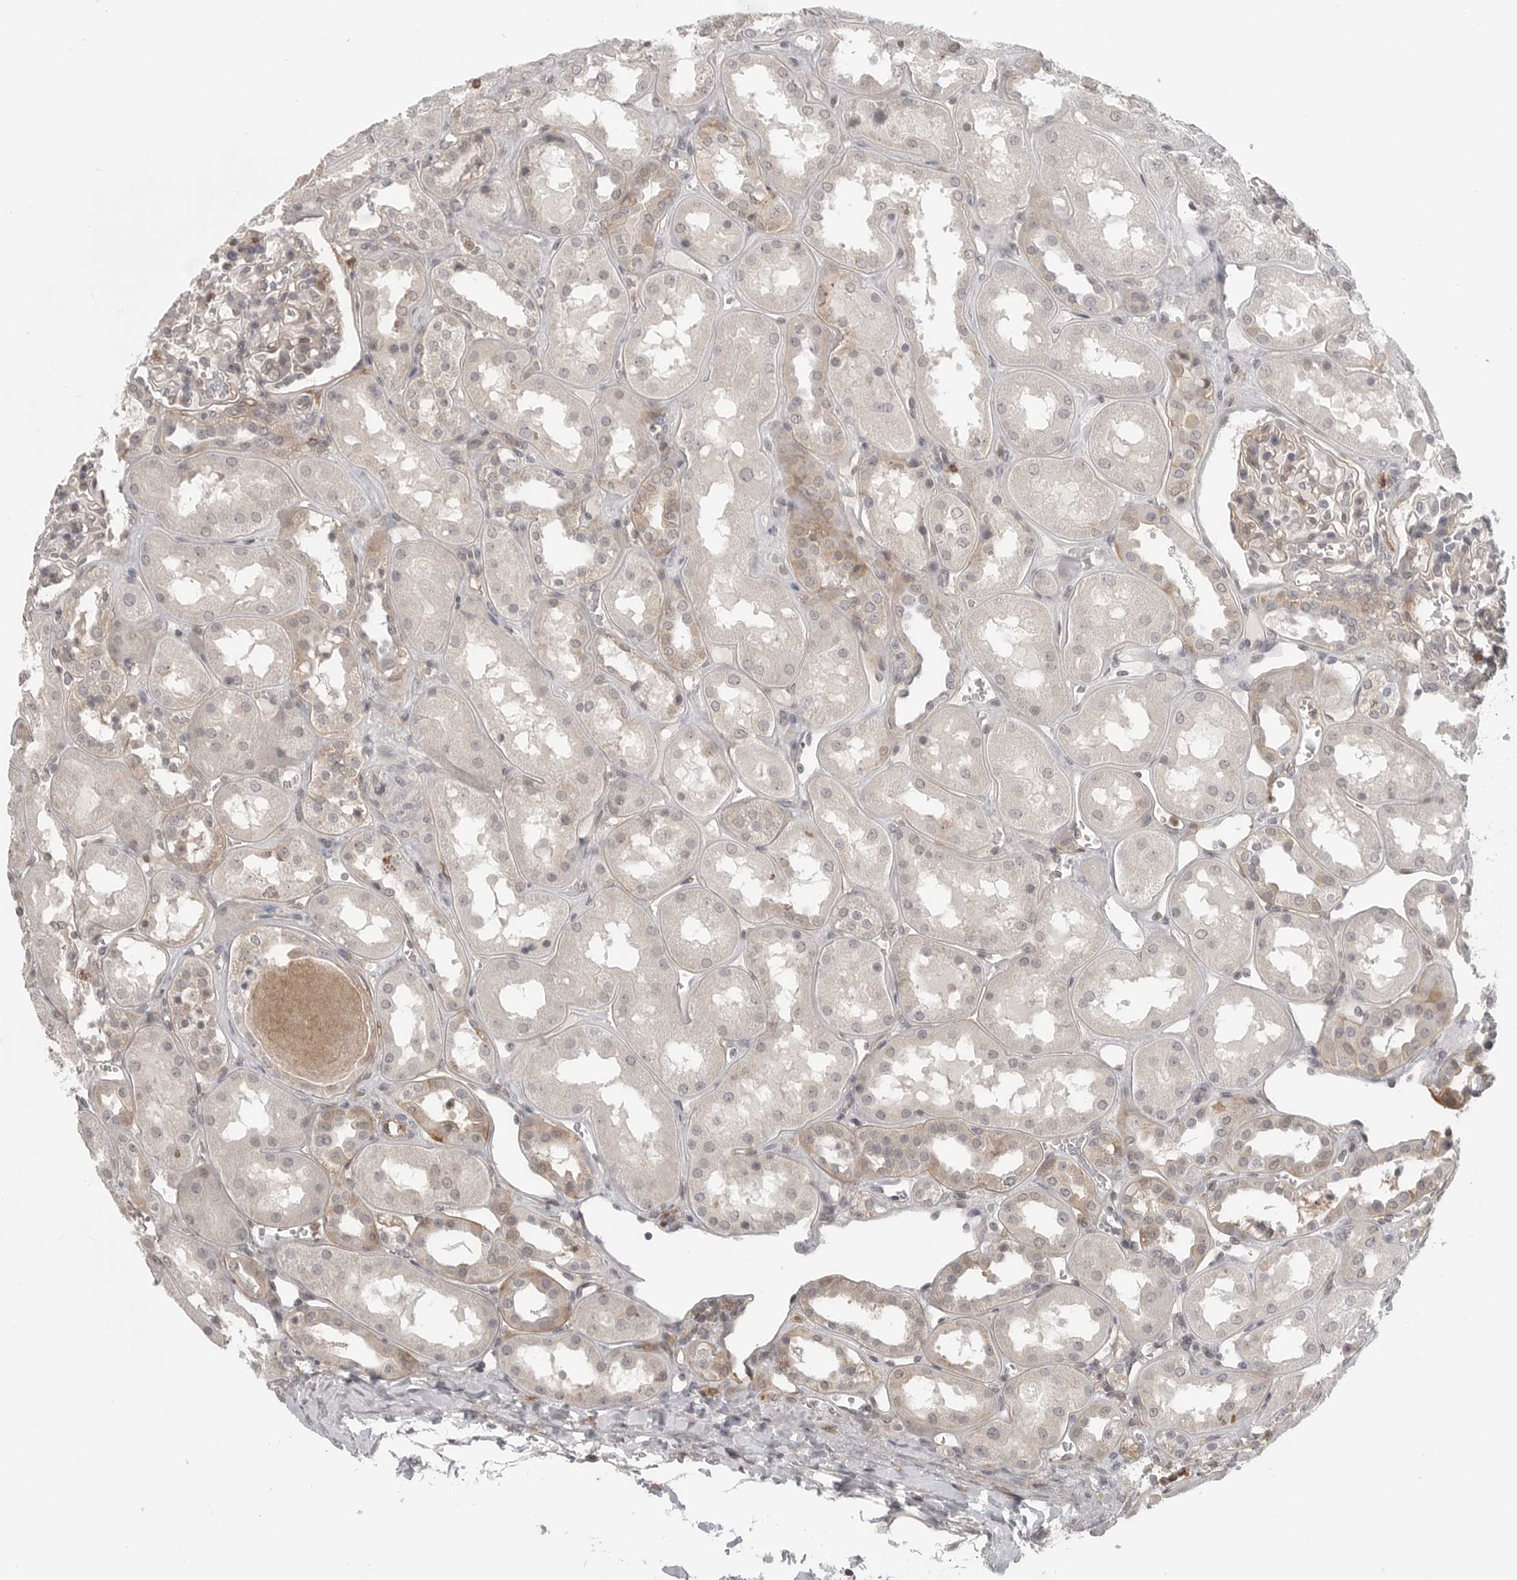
{"staining": {"intensity": "negative", "quantity": "none", "location": "none"}, "tissue": "kidney", "cell_type": "Cells in glomeruli", "image_type": "normal", "snomed": [{"axis": "morphology", "description": "Normal tissue, NOS"}, {"axis": "topography", "description": "Kidney"}], "caption": "IHC image of unremarkable kidney: human kidney stained with DAB displays no significant protein expression in cells in glomeruli.", "gene": "IFNGR1", "patient": {"sex": "male", "age": 70}}